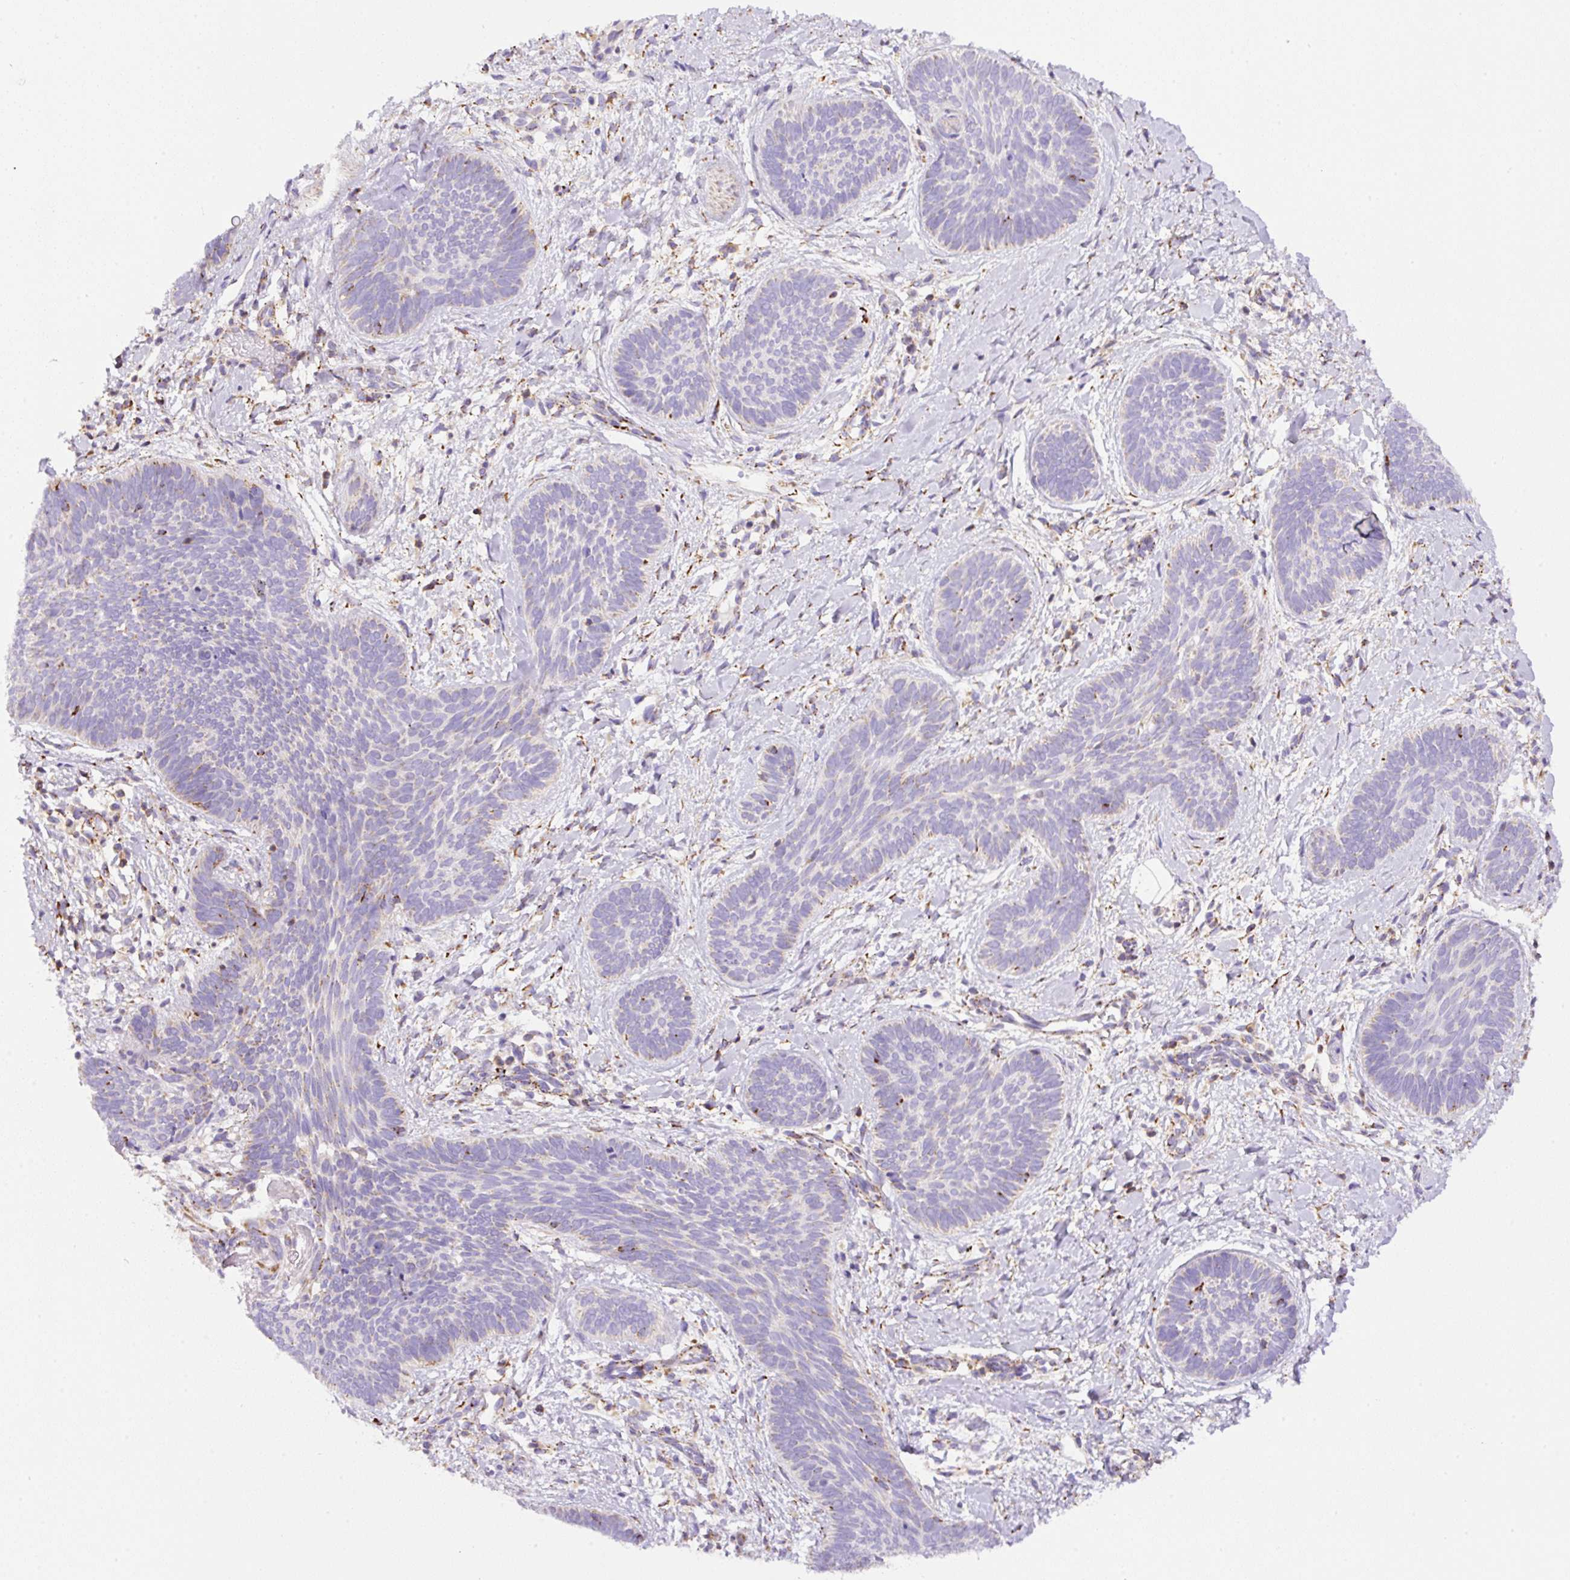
{"staining": {"intensity": "moderate", "quantity": "<25%", "location": "cytoplasmic/membranous"}, "tissue": "skin cancer", "cell_type": "Tumor cells", "image_type": "cancer", "snomed": [{"axis": "morphology", "description": "Basal cell carcinoma"}, {"axis": "topography", "description": "Skin"}], "caption": "About <25% of tumor cells in skin cancer reveal moderate cytoplasmic/membranous protein positivity as visualized by brown immunohistochemical staining.", "gene": "NF1", "patient": {"sex": "female", "age": 81}}